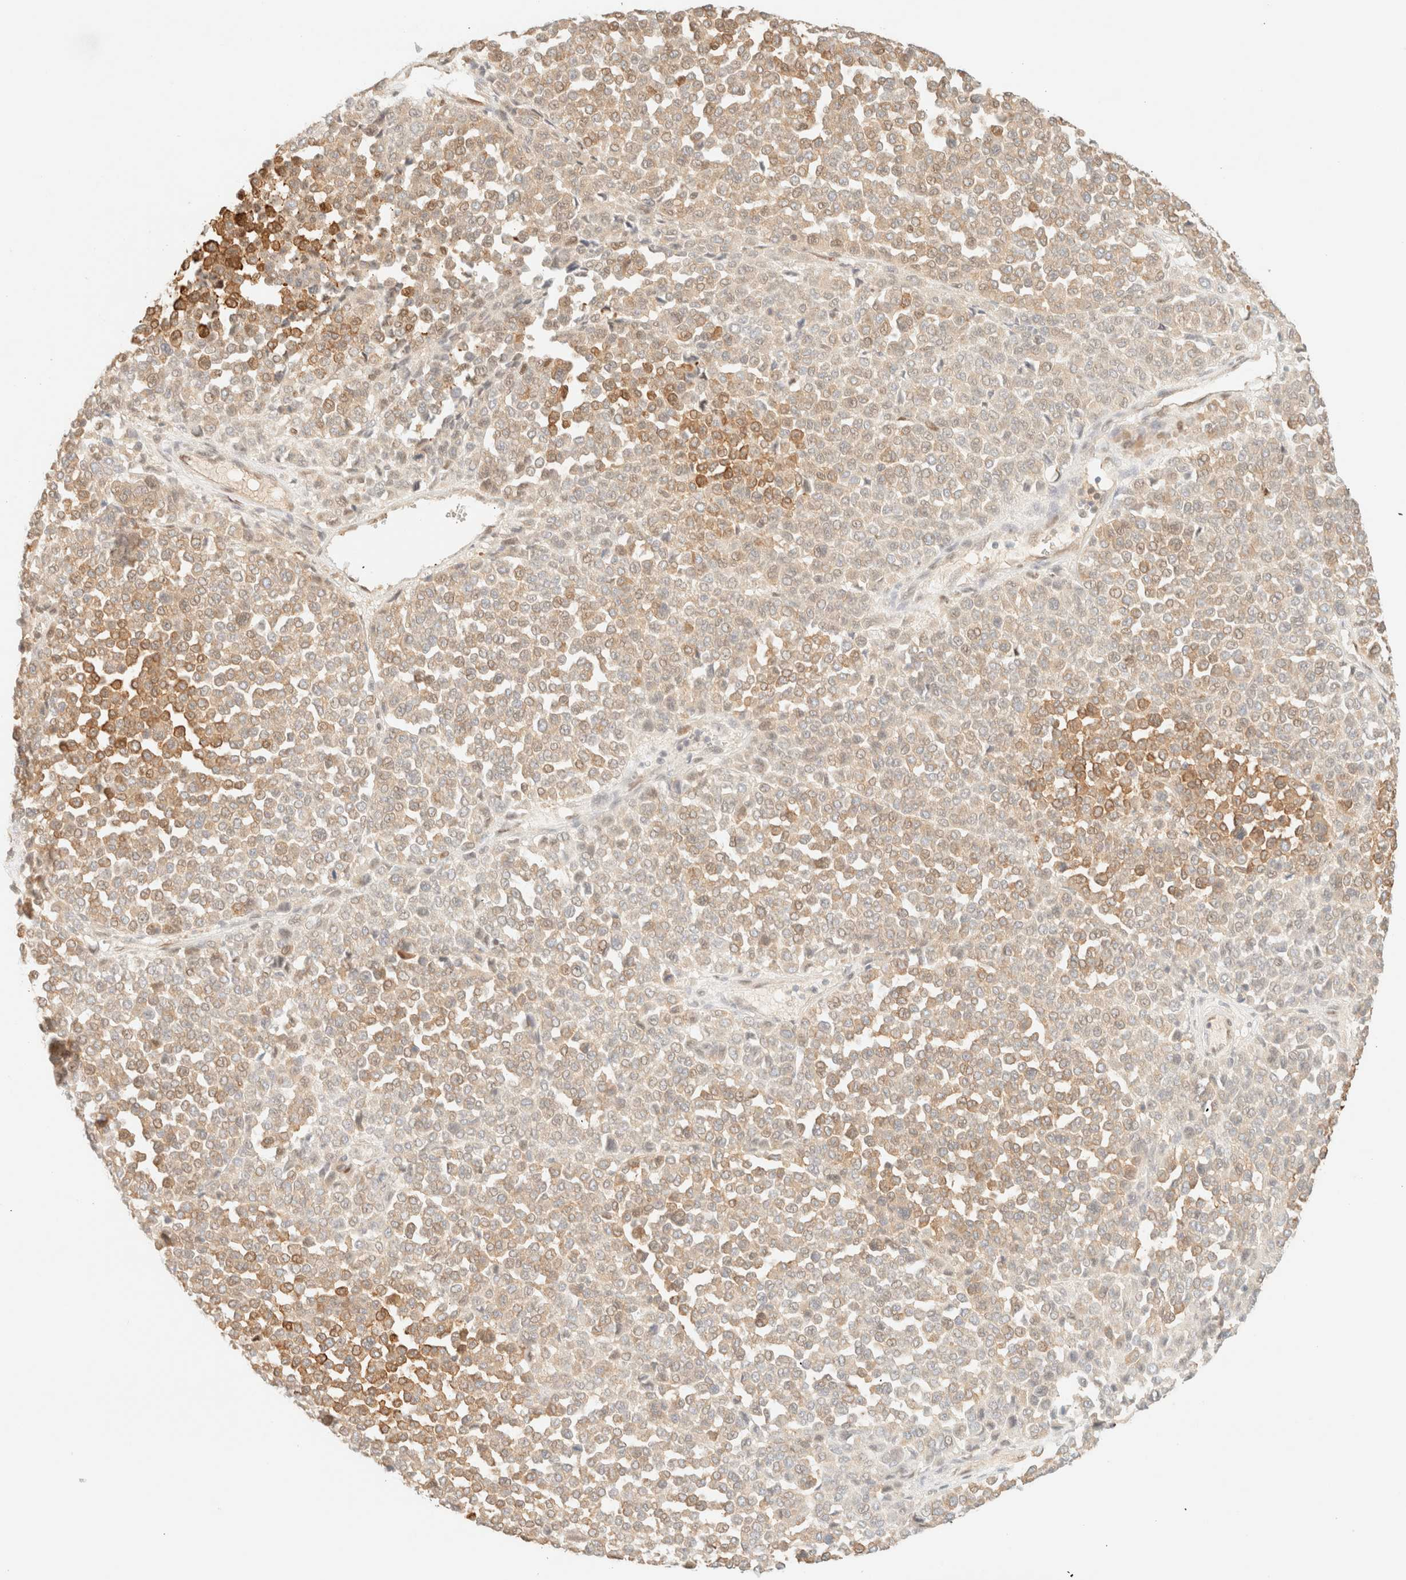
{"staining": {"intensity": "moderate", "quantity": "25%-75%", "location": "cytoplasmic/membranous"}, "tissue": "melanoma", "cell_type": "Tumor cells", "image_type": "cancer", "snomed": [{"axis": "morphology", "description": "Malignant melanoma, Metastatic site"}, {"axis": "topography", "description": "Pancreas"}], "caption": "An image showing moderate cytoplasmic/membranous positivity in approximately 25%-75% of tumor cells in malignant melanoma (metastatic site), as visualized by brown immunohistochemical staining.", "gene": "TSR1", "patient": {"sex": "female", "age": 30}}